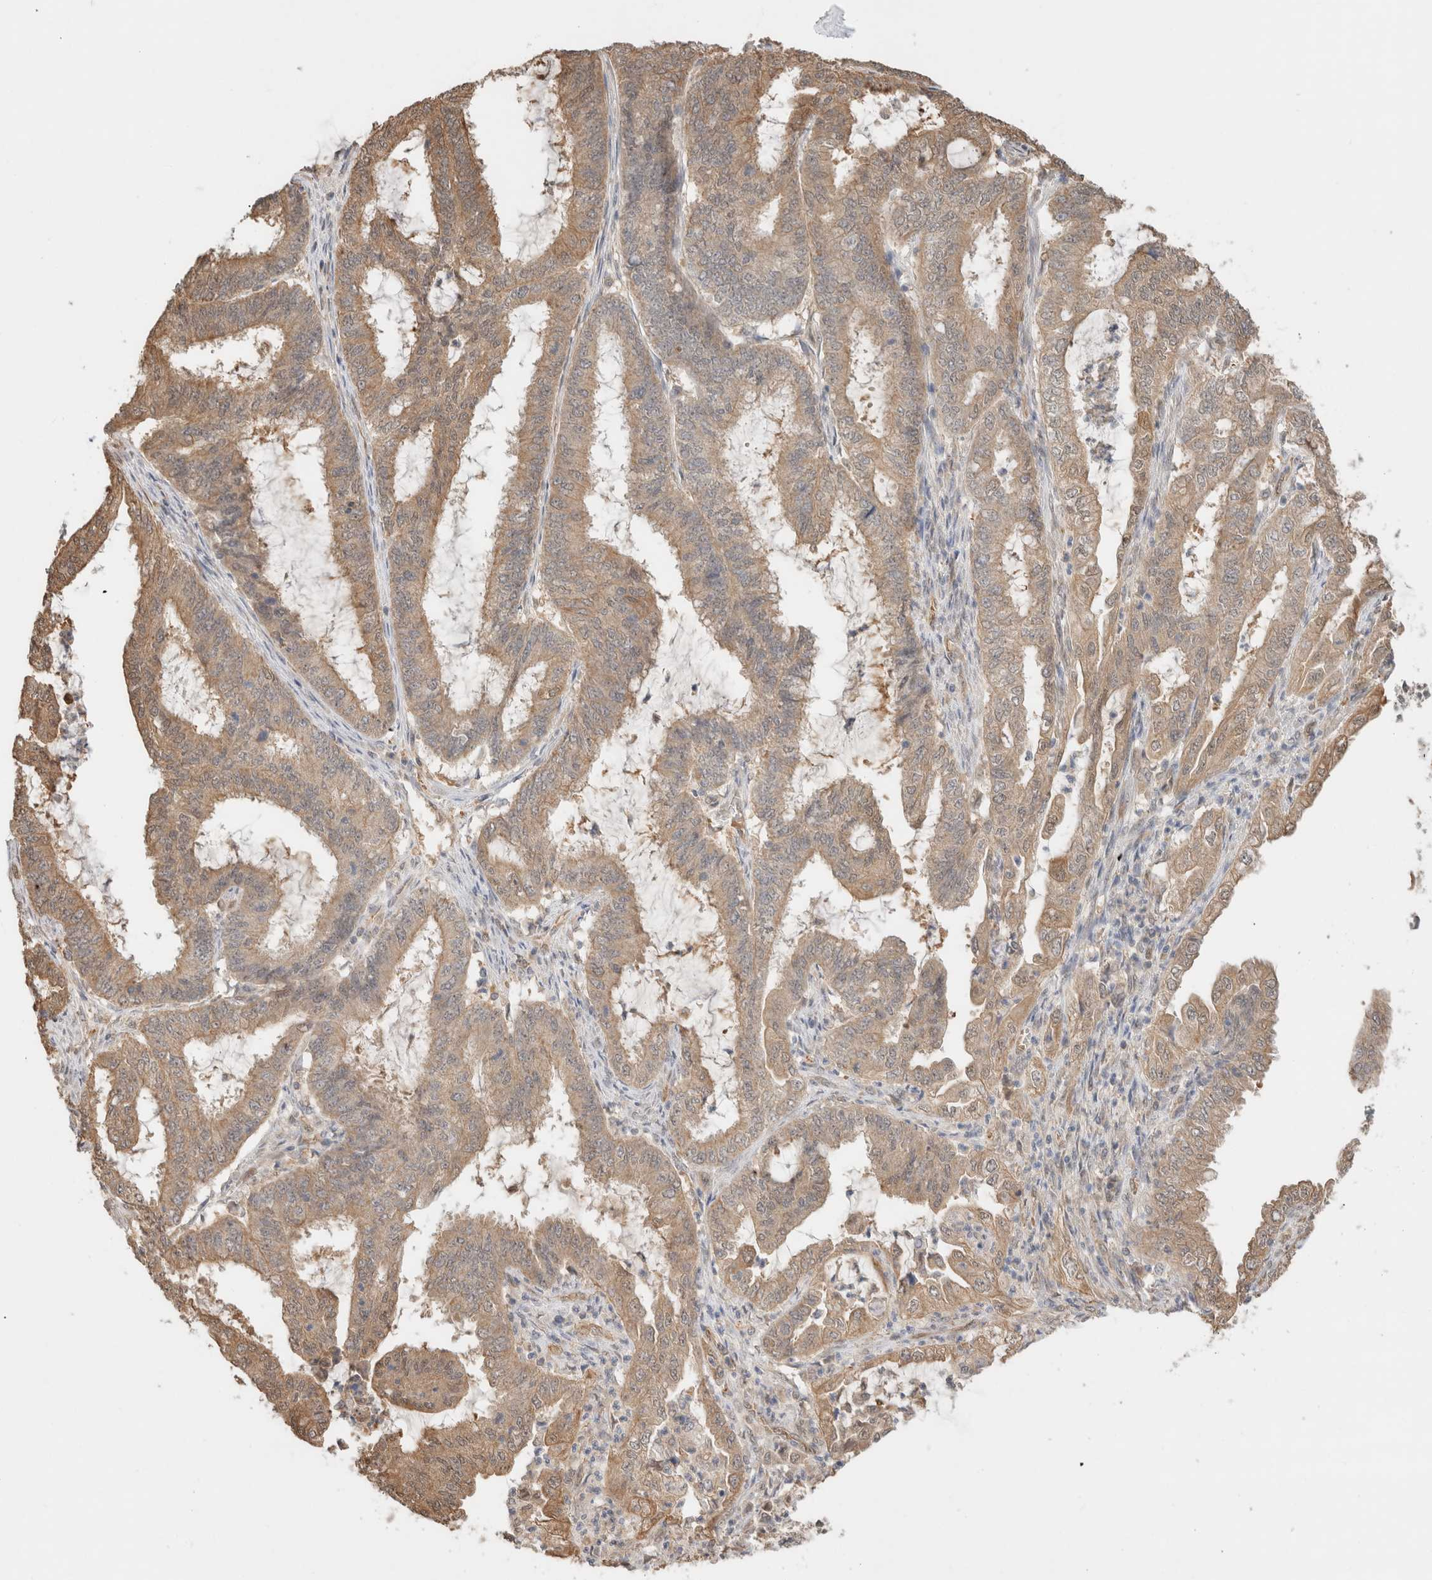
{"staining": {"intensity": "moderate", "quantity": ">75%", "location": "cytoplasmic/membranous"}, "tissue": "endometrial cancer", "cell_type": "Tumor cells", "image_type": "cancer", "snomed": [{"axis": "morphology", "description": "Adenocarcinoma, NOS"}, {"axis": "topography", "description": "Endometrium"}], "caption": "A histopathology image of endometrial cancer (adenocarcinoma) stained for a protein shows moderate cytoplasmic/membranous brown staining in tumor cells.", "gene": "CA13", "patient": {"sex": "female", "age": 51}}